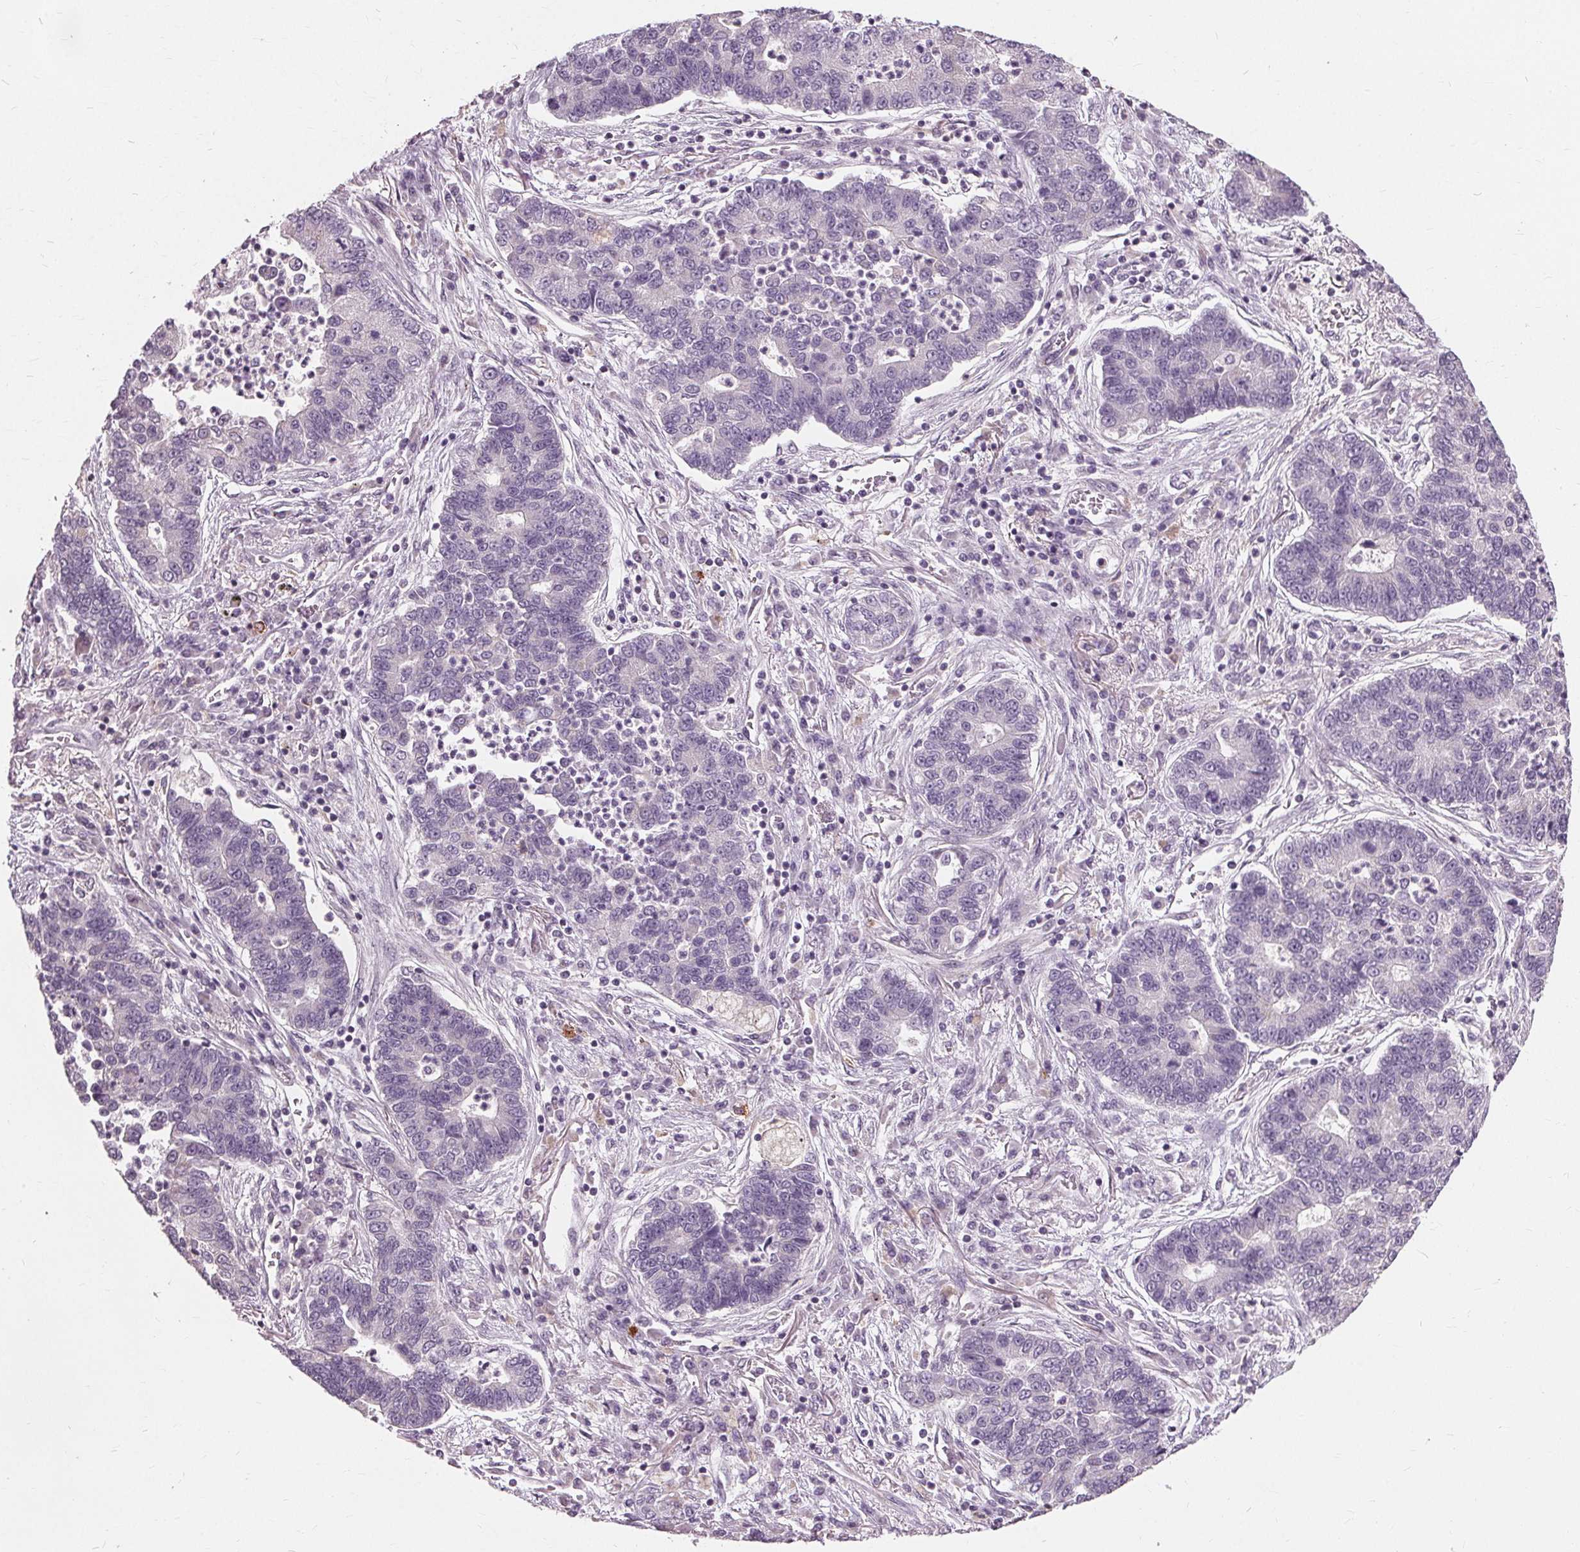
{"staining": {"intensity": "negative", "quantity": "none", "location": "none"}, "tissue": "lung cancer", "cell_type": "Tumor cells", "image_type": "cancer", "snomed": [{"axis": "morphology", "description": "Adenocarcinoma, NOS"}, {"axis": "topography", "description": "Lung"}], "caption": "The immunohistochemistry (IHC) histopathology image has no significant positivity in tumor cells of adenocarcinoma (lung) tissue.", "gene": "SIGLEC6", "patient": {"sex": "female", "age": 57}}